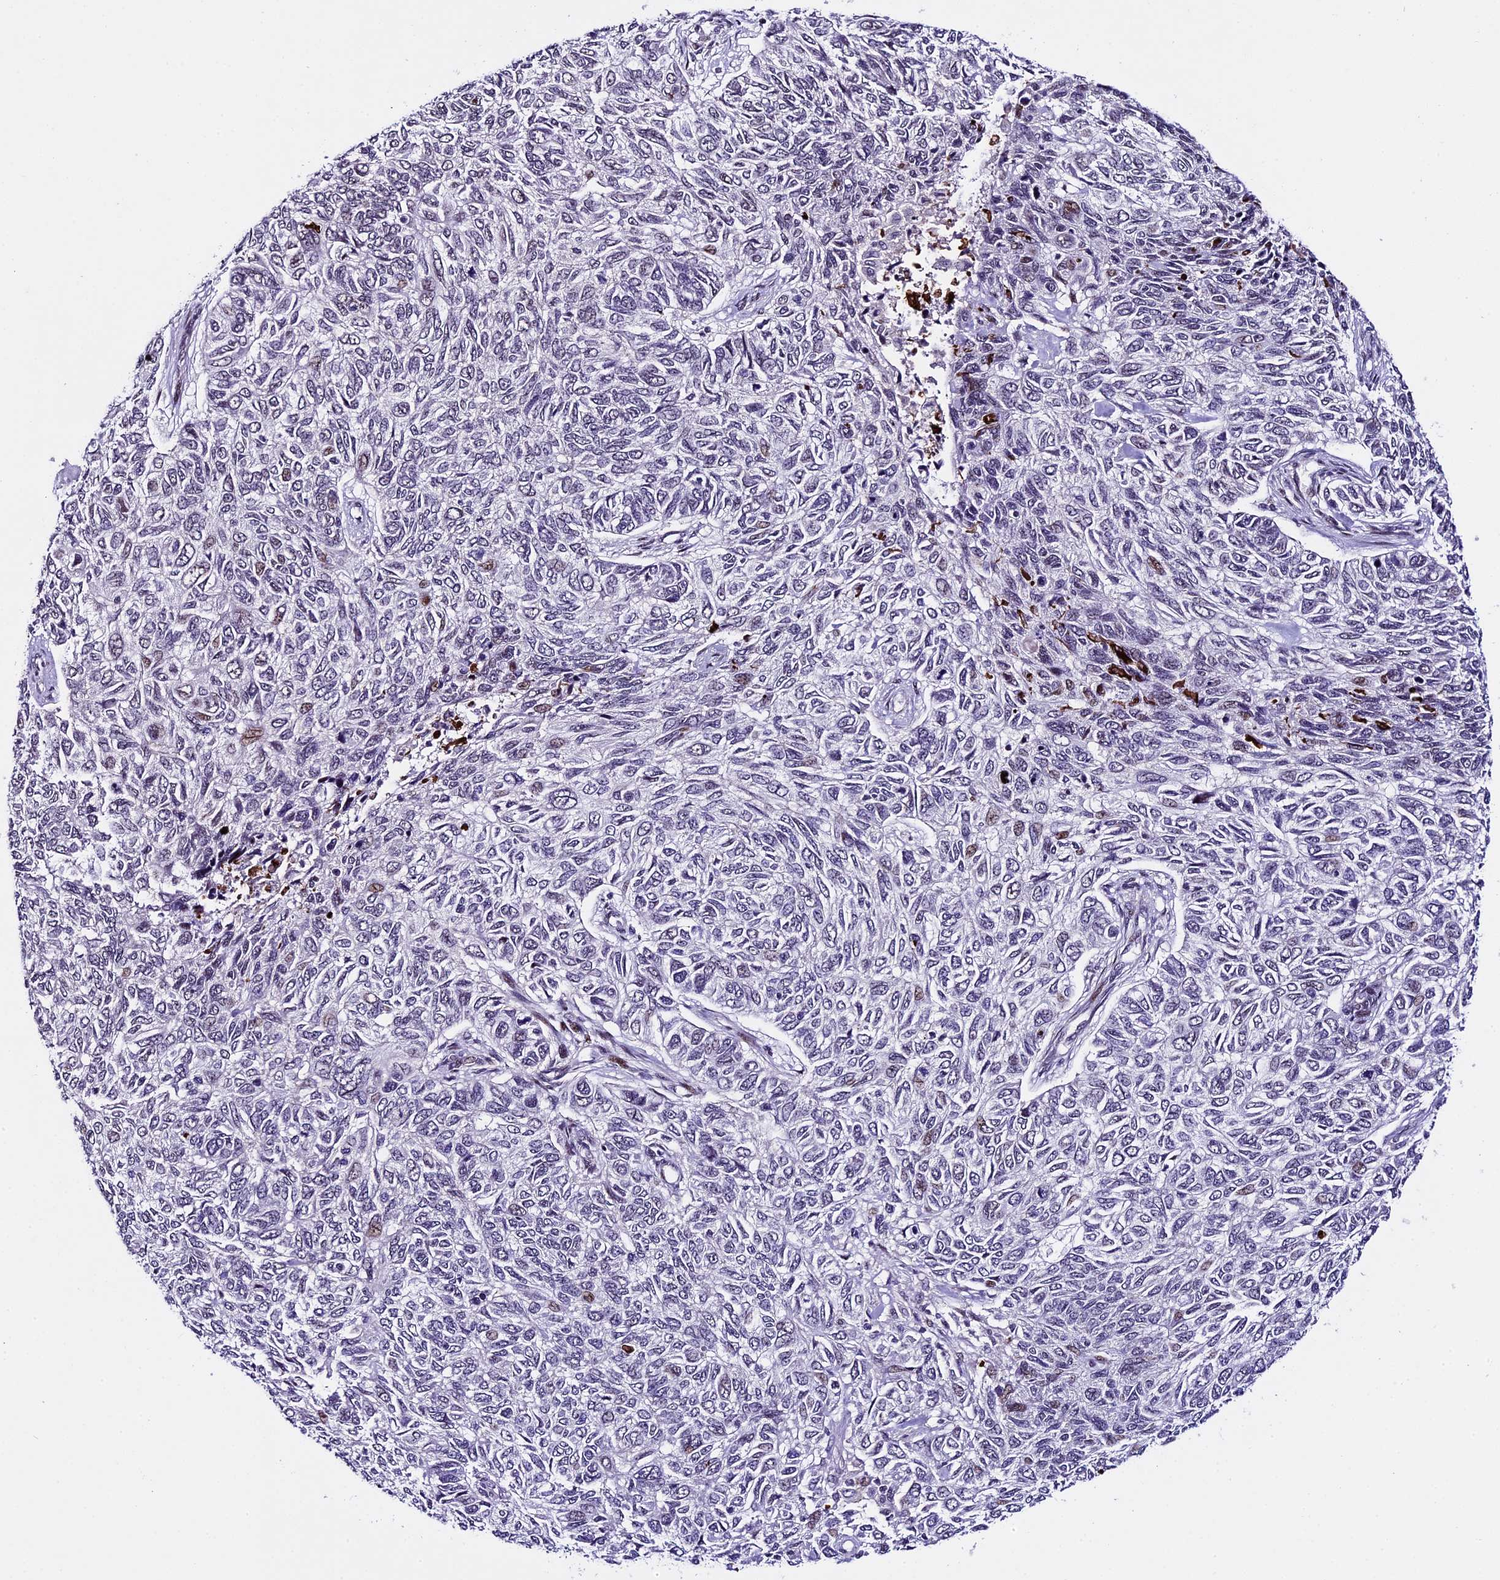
{"staining": {"intensity": "weak", "quantity": "<25%", "location": "nuclear"}, "tissue": "skin cancer", "cell_type": "Tumor cells", "image_type": "cancer", "snomed": [{"axis": "morphology", "description": "Basal cell carcinoma"}, {"axis": "topography", "description": "Skin"}], "caption": "IHC photomicrograph of neoplastic tissue: human skin basal cell carcinoma stained with DAB demonstrates no significant protein staining in tumor cells. (DAB (3,3'-diaminobenzidine) immunohistochemistry, high magnification).", "gene": "TCP11L2", "patient": {"sex": "female", "age": 65}}